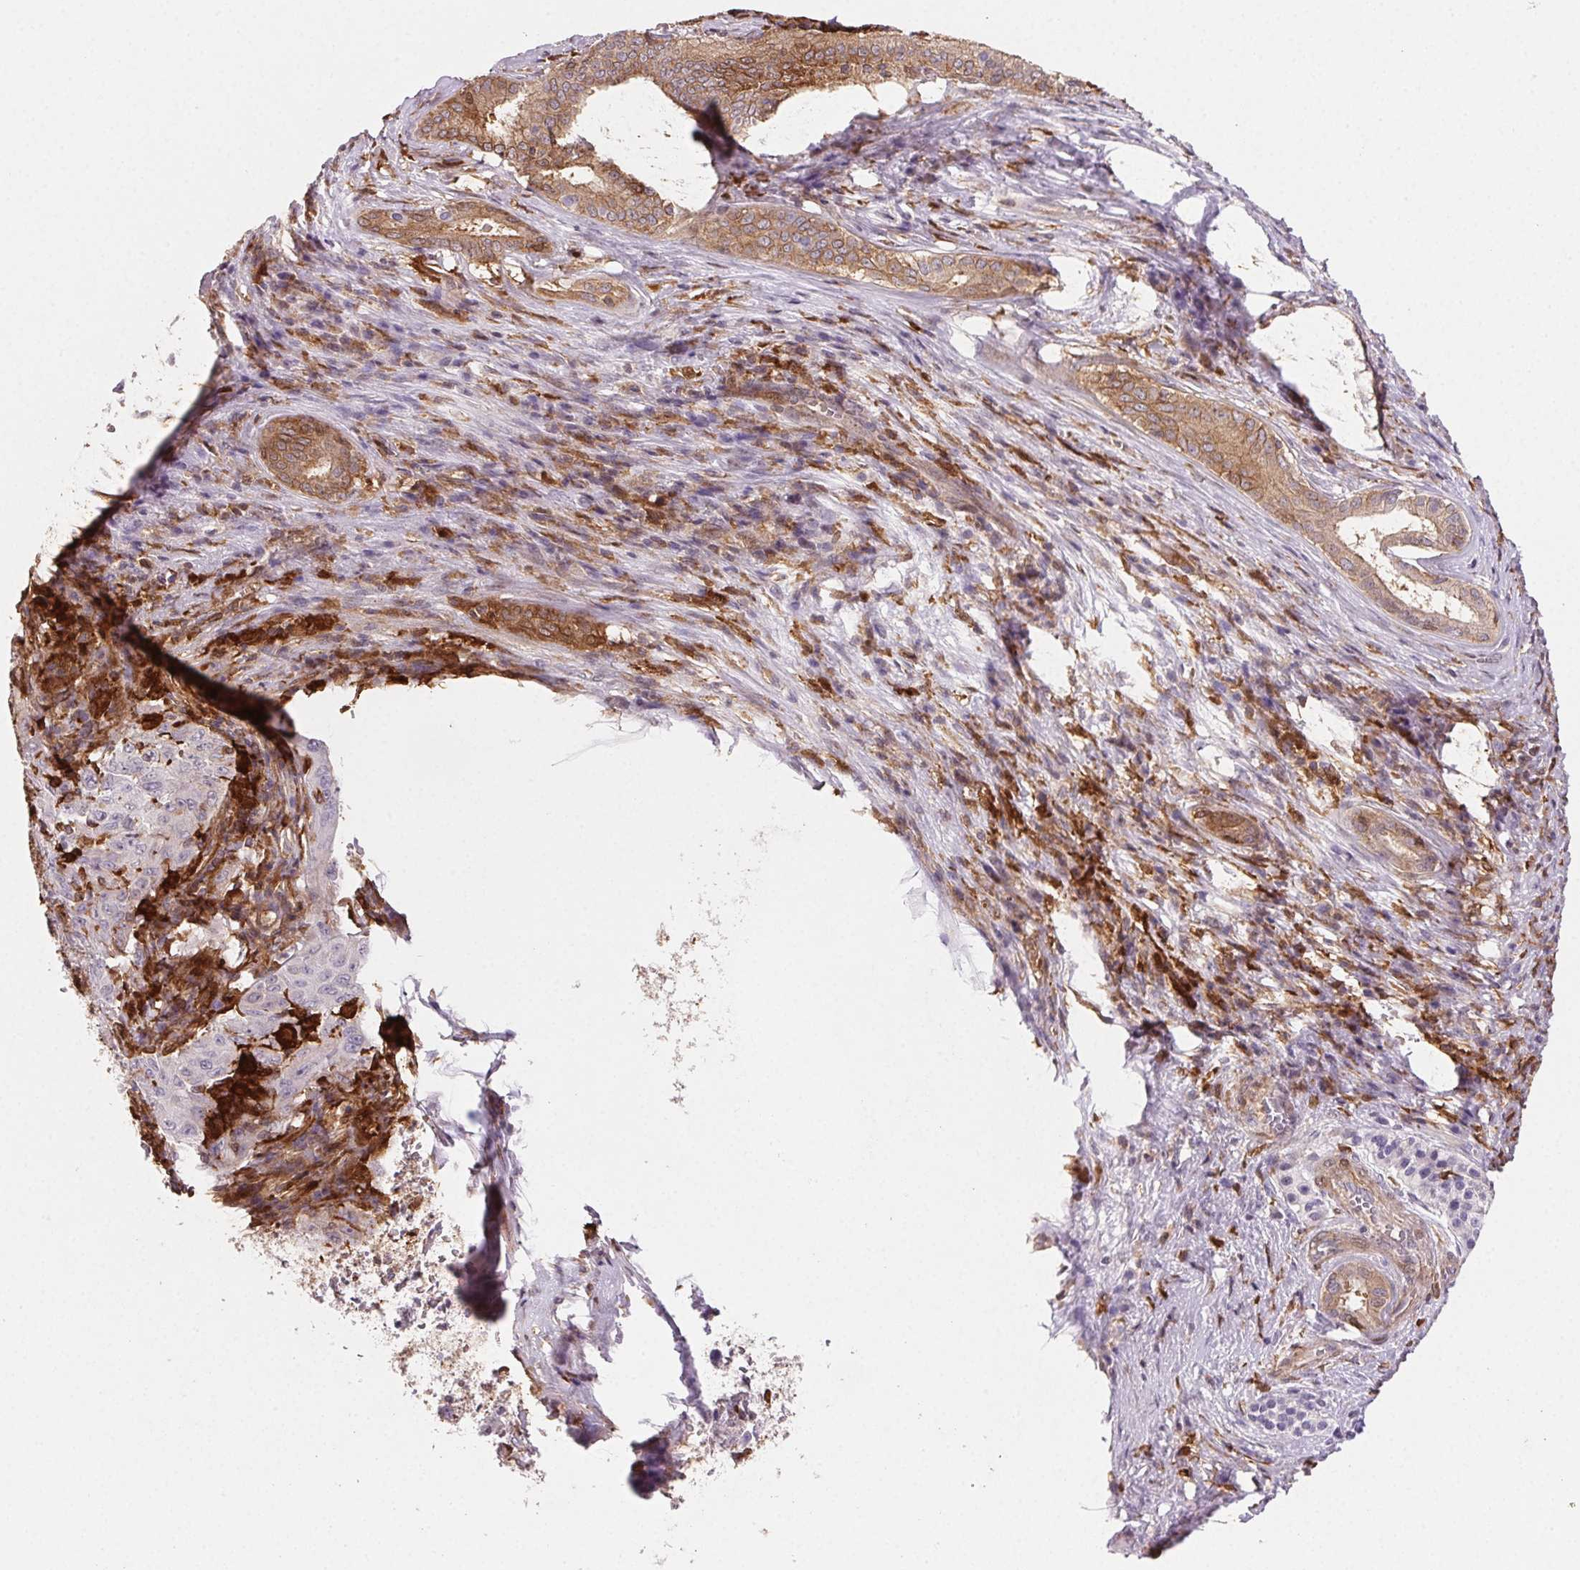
{"staining": {"intensity": "moderate", "quantity": "<25%", "location": "cytoplasmic/membranous"}, "tissue": "pancreatic cancer", "cell_type": "Tumor cells", "image_type": "cancer", "snomed": [{"axis": "morphology", "description": "Adenocarcinoma, NOS"}, {"axis": "topography", "description": "Pancreas"}], "caption": "Protein expression analysis of human pancreatic adenocarcinoma reveals moderate cytoplasmic/membranous positivity in approximately <25% of tumor cells. (DAB (3,3'-diaminobenzidine) IHC with brightfield microscopy, high magnification).", "gene": "GBP1", "patient": {"sex": "male", "age": 63}}